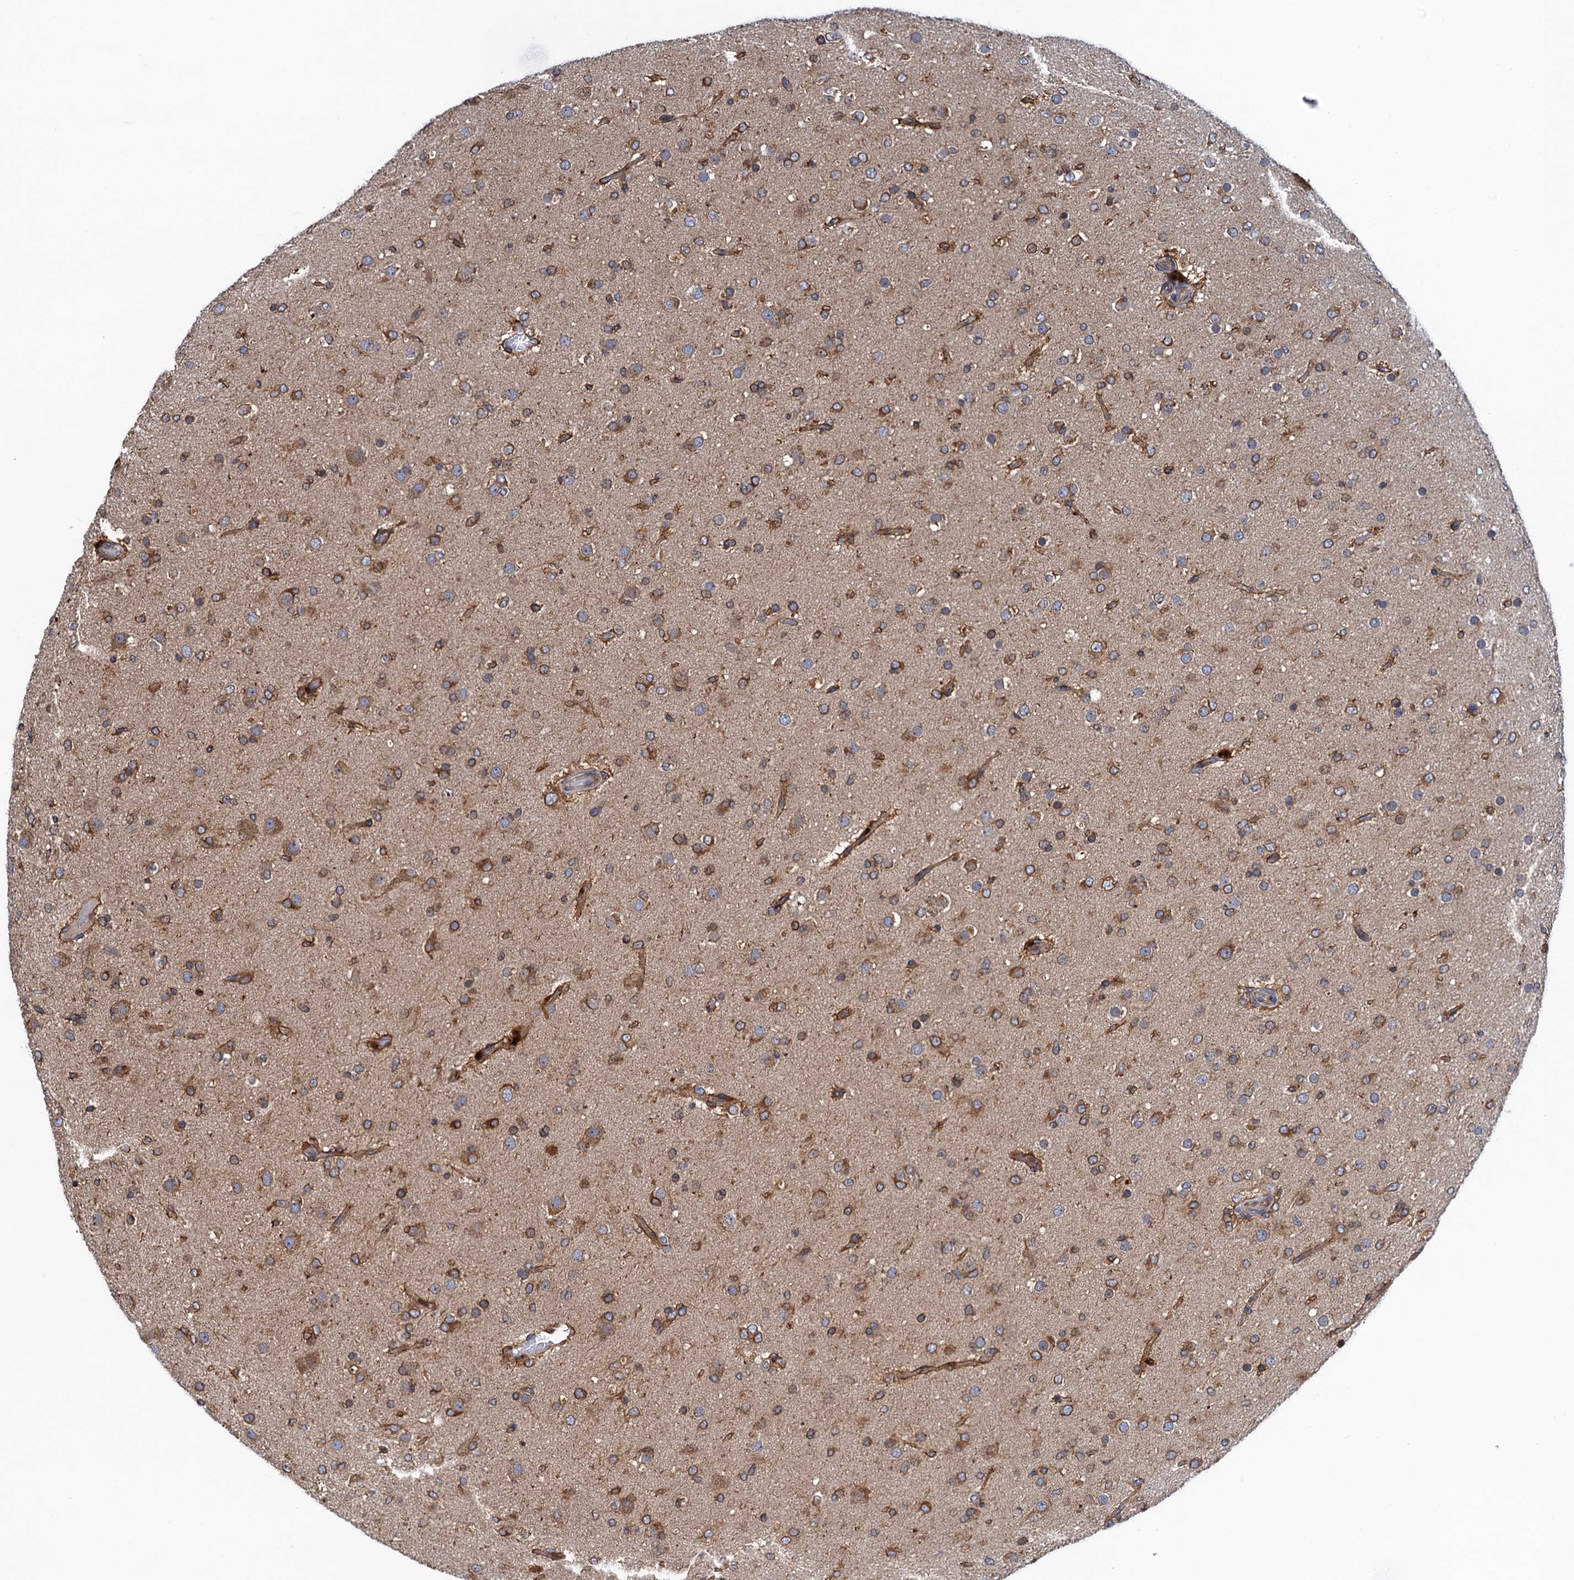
{"staining": {"intensity": "moderate", "quantity": ">75%", "location": "cytoplasmic/membranous"}, "tissue": "glioma", "cell_type": "Tumor cells", "image_type": "cancer", "snomed": [{"axis": "morphology", "description": "Glioma, malignant, Low grade"}, {"axis": "topography", "description": "Brain"}], "caption": "Immunohistochemistry (IHC) staining of glioma, which displays medium levels of moderate cytoplasmic/membranous staining in about >75% of tumor cells indicating moderate cytoplasmic/membranous protein staining. The staining was performed using DAB (brown) for protein detection and nuclei were counterstained in hematoxylin (blue).", "gene": "ARMC5", "patient": {"sex": "male", "age": 65}}